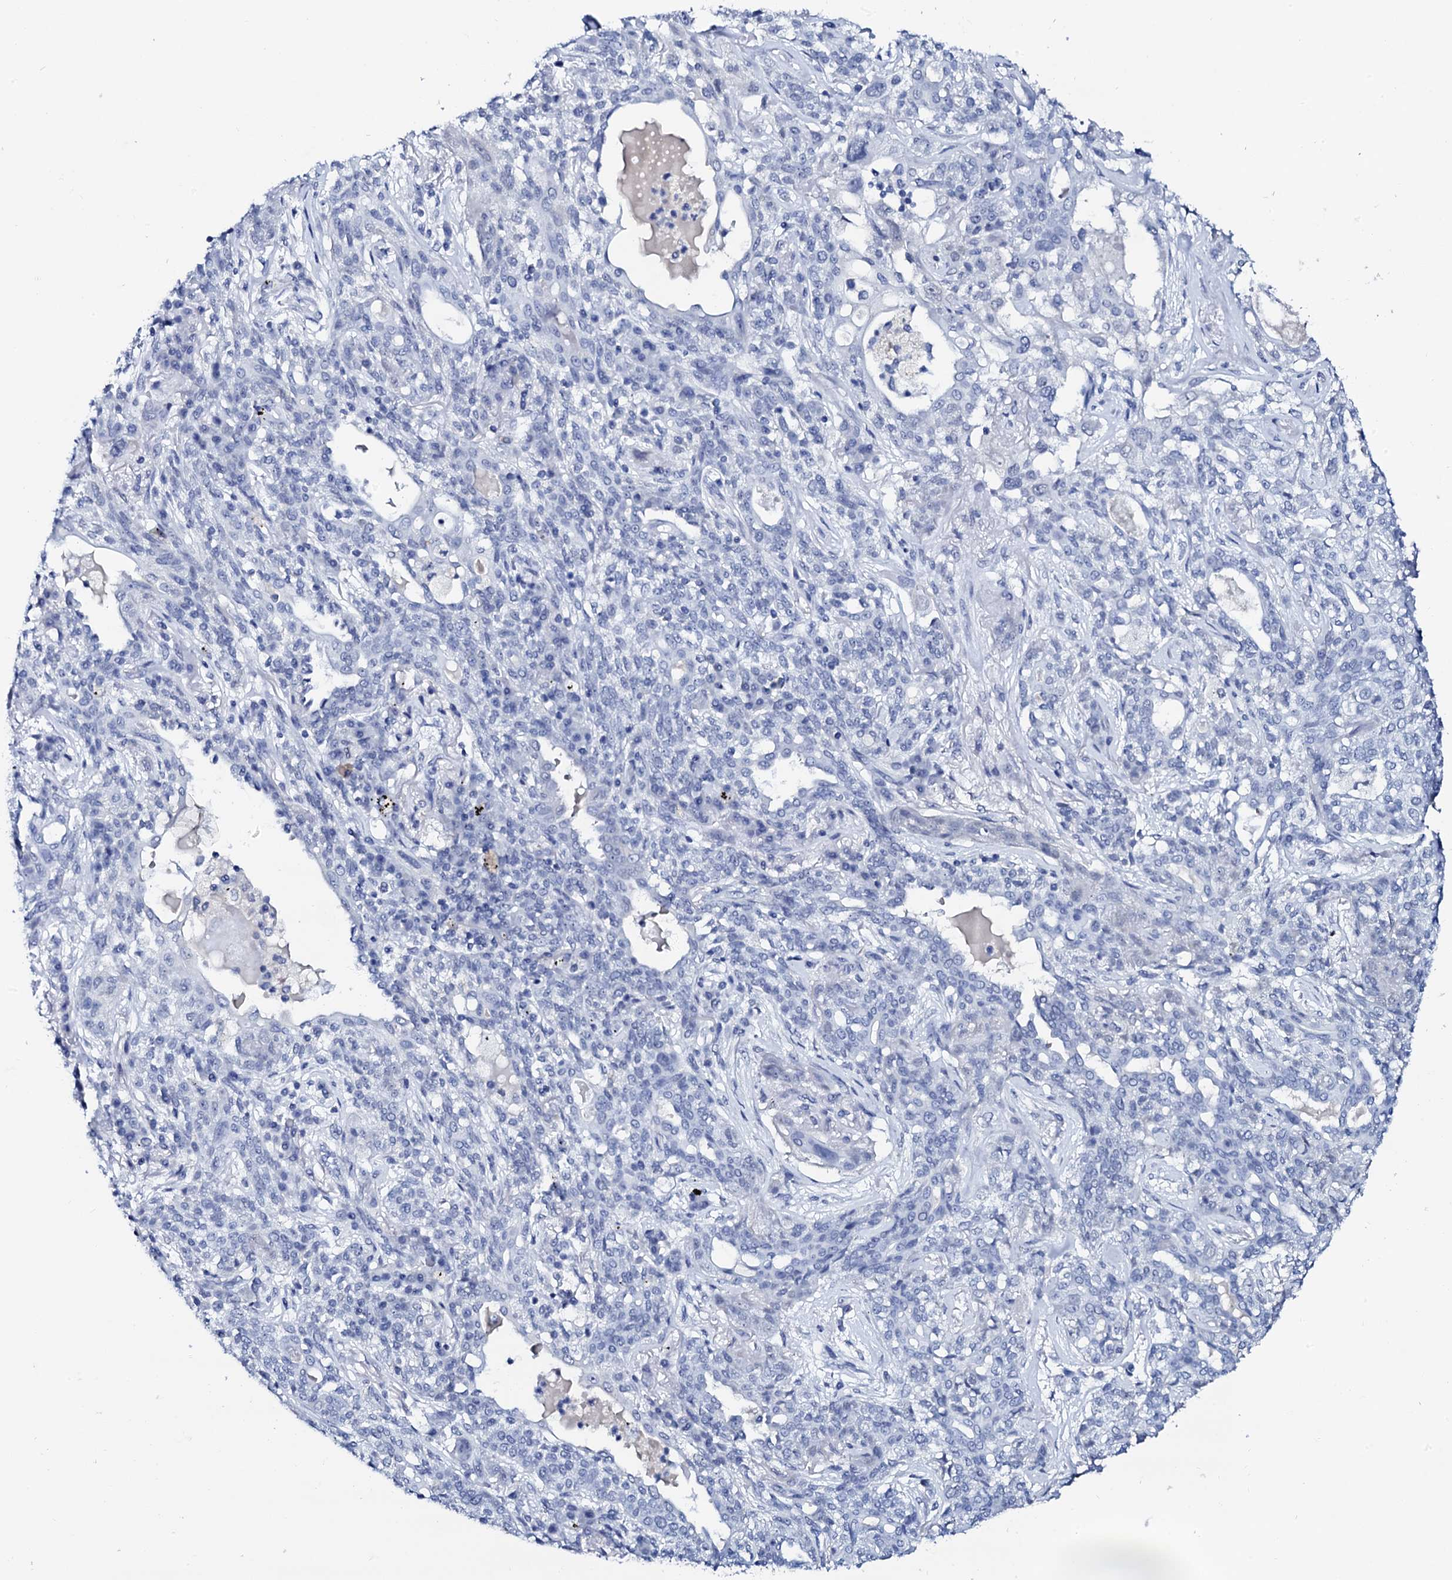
{"staining": {"intensity": "negative", "quantity": "none", "location": "none"}, "tissue": "lung cancer", "cell_type": "Tumor cells", "image_type": "cancer", "snomed": [{"axis": "morphology", "description": "Squamous cell carcinoma, NOS"}, {"axis": "topography", "description": "Lung"}], "caption": "This is an IHC photomicrograph of human lung cancer. There is no positivity in tumor cells.", "gene": "SPATA19", "patient": {"sex": "female", "age": 70}}